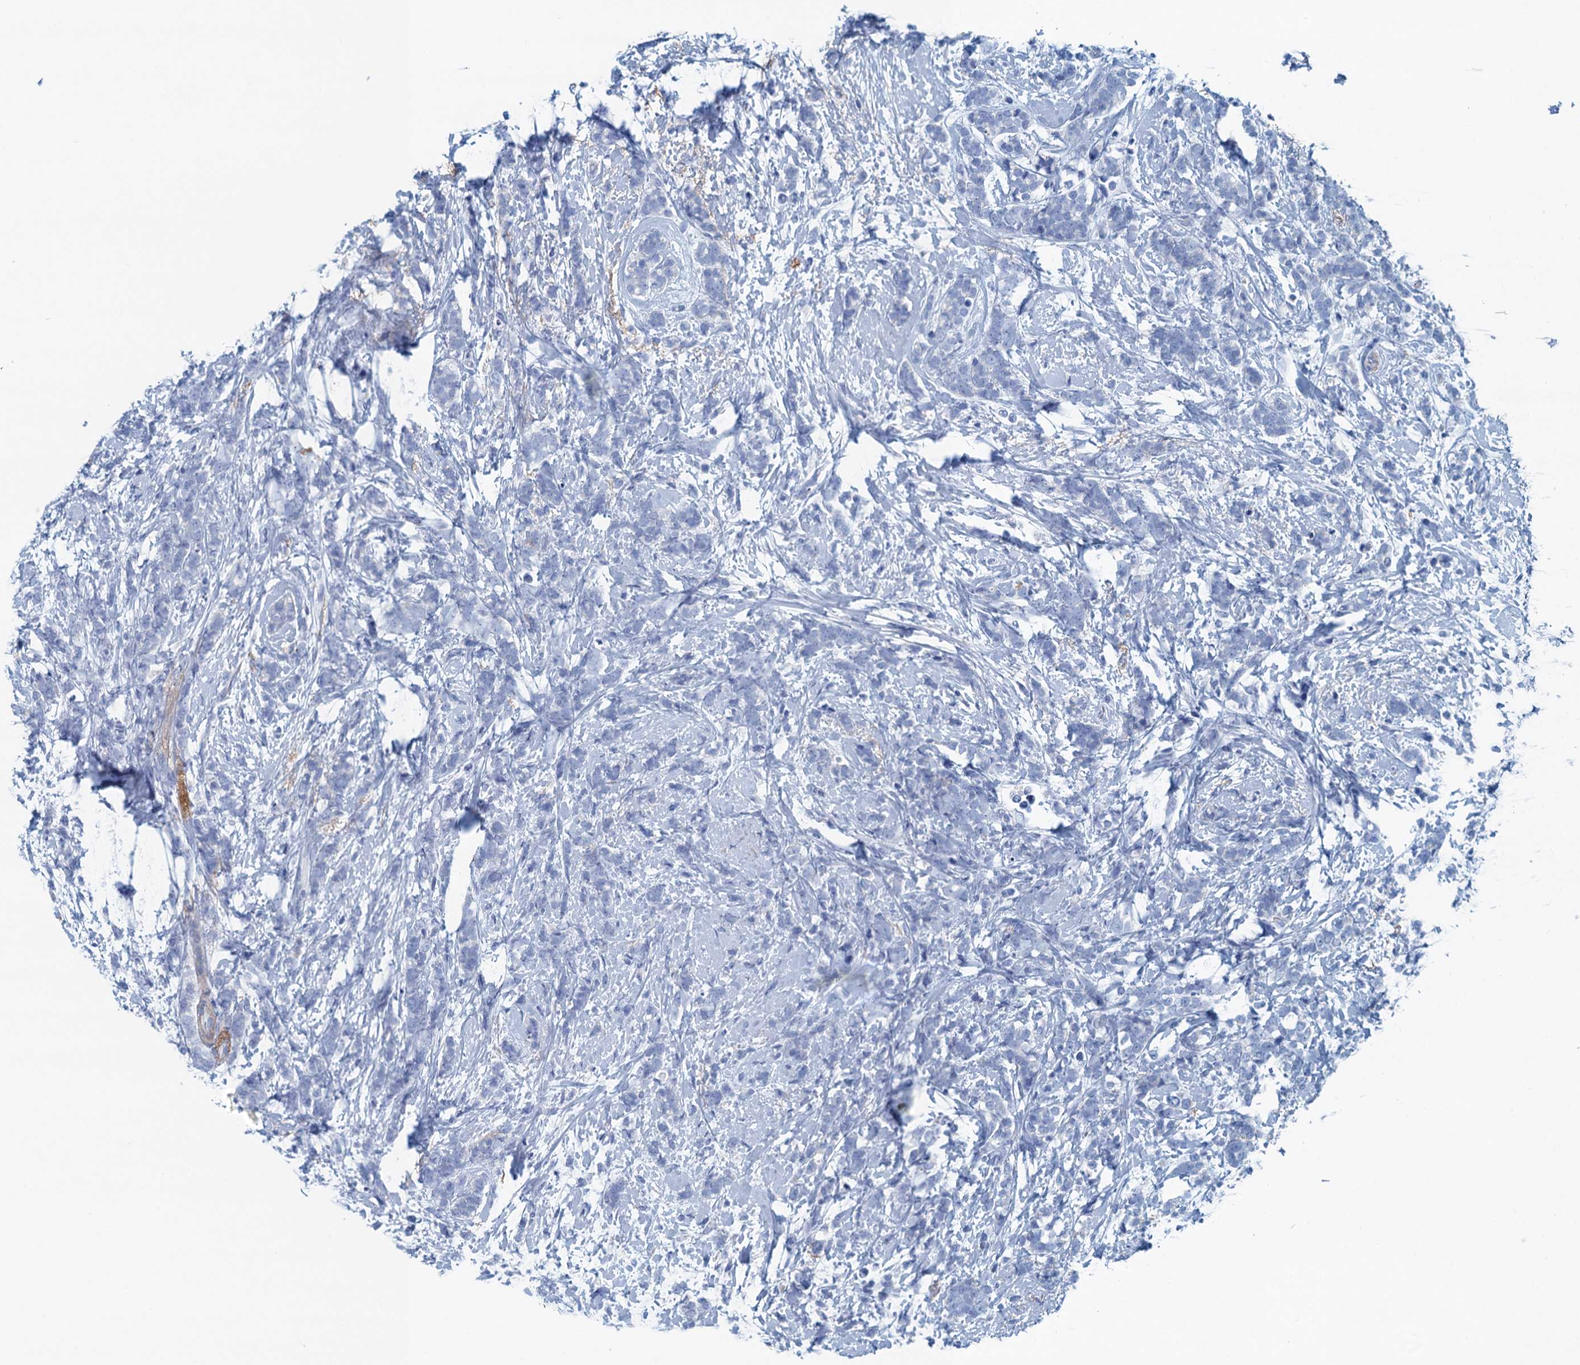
{"staining": {"intensity": "negative", "quantity": "none", "location": "none"}, "tissue": "breast cancer", "cell_type": "Tumor cells", "image_type": "cancer", "snomed": [{"axis": "morphology", "description": "Lobular carcinoma"}, {"axis": "topography", "description": "Breast"}], "caption": "High power microscopy histopathology image of an immunohistochemistry (IHC) image of breast cancer (lobular carcinoma), revealing no significant expression in tumor cells.", "gene": "C10orf88", "patient": {"sex": "female", "age": 58}}